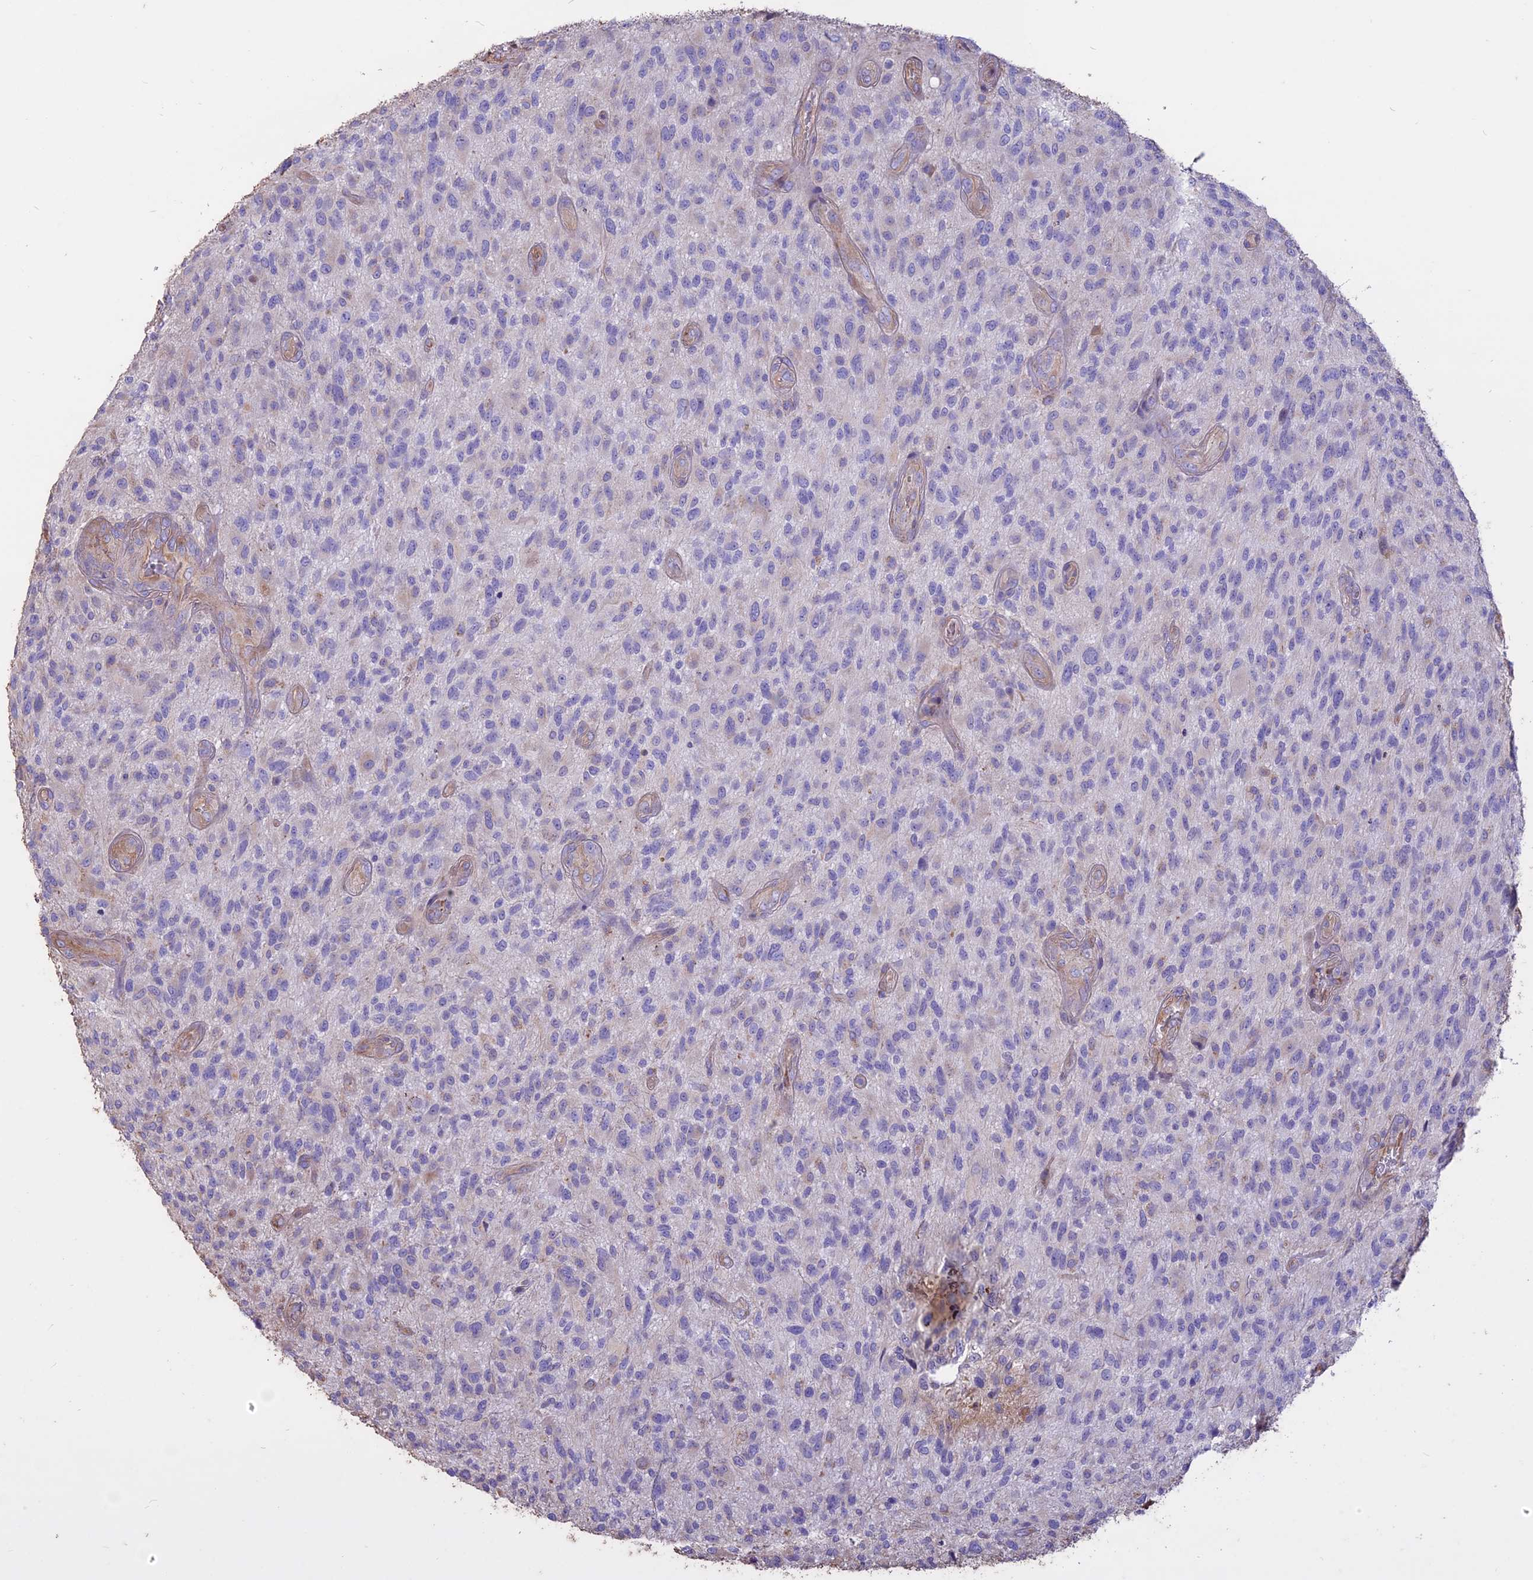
{"staining": {"intensity": "negative", "quantity": "none", "location": "none"}, "tissue": "glioma", "cell_type": "Tumor cells", "image_type": "cancer", "snomed": [{"axis": "morphology", "description": "Glioma, malignant, High grade"}, {"axis": "topography", "description": "Brain"}], "caption": "DAB immunohistochemical staining of glioma displays no significant expression in tumor cells.", "gene": "CCDC148", "patient": {"sex": "male", "age": 47}}